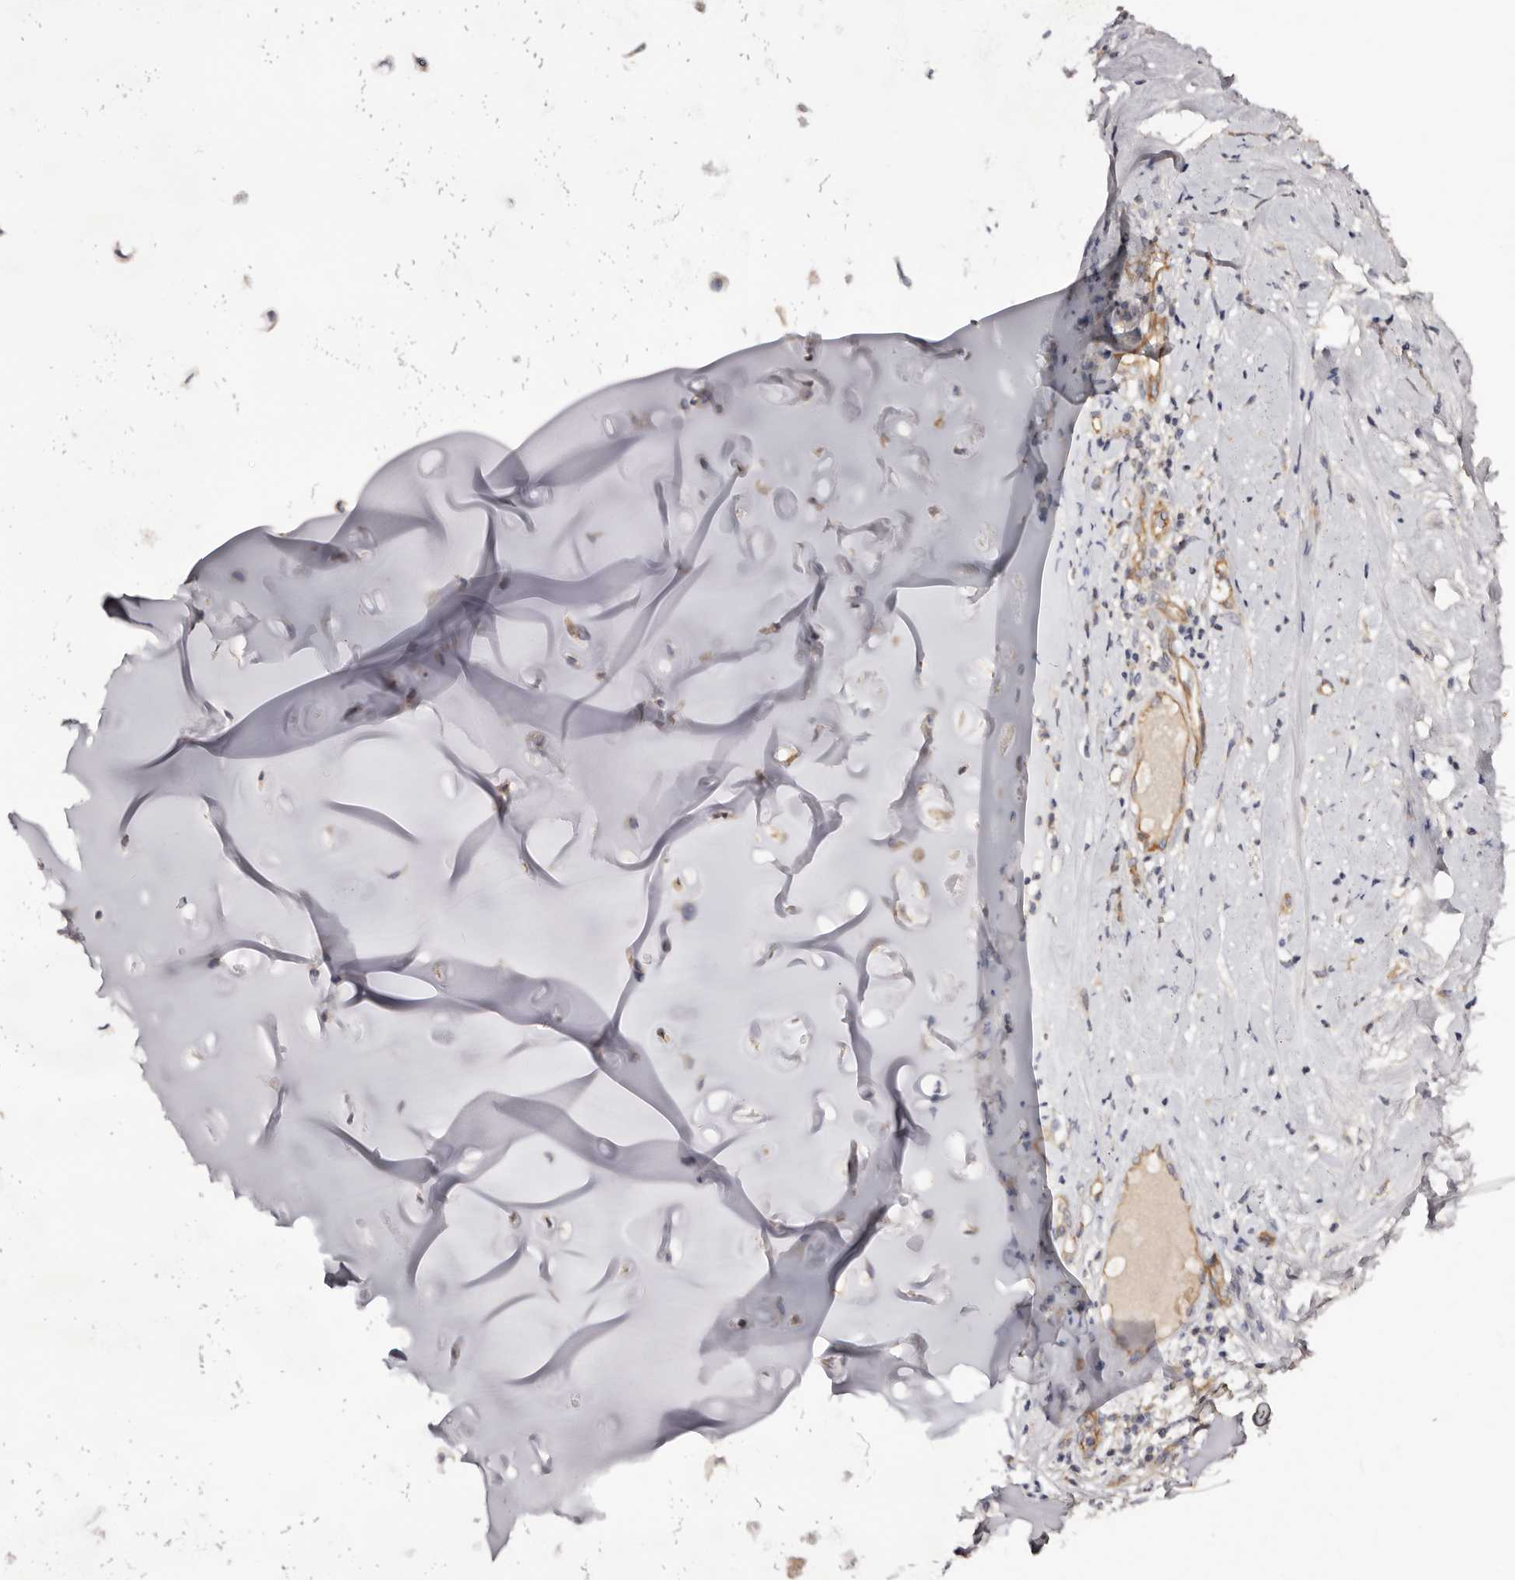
{"staining": {"intensity": "moderate", "quantity": "25%-75%", "location": "cytoplasmic/membranous"}, "tissue": "adipose tissue", "cell_type": "Adipocytes", "image_type": "normal", "snomed": [{"axis": "morphology", "description": "Normal tissue, NOS"}, {"axis": "morphology", "description": "Basal cell carcinoma"}, {"axis": "topography", "description": "Cartilage tissue"}, {"axis": "topography", "description": "Nasopharynx"}, {"axis": "topography", "description": "Oral tissue"}], "caption": "Immunohistochemistry (IHC) image of unremarkable adipose tissue: human adipose tissue stained using IHC displays medium levels of moderate protein expression localized specifically in the cytoplasmic/membranous of adipocytes, appearing as a cytoplasmic/membranous brown color.", "gene": "DMRT2", "patient": {"sex": "female", "age": 77}}